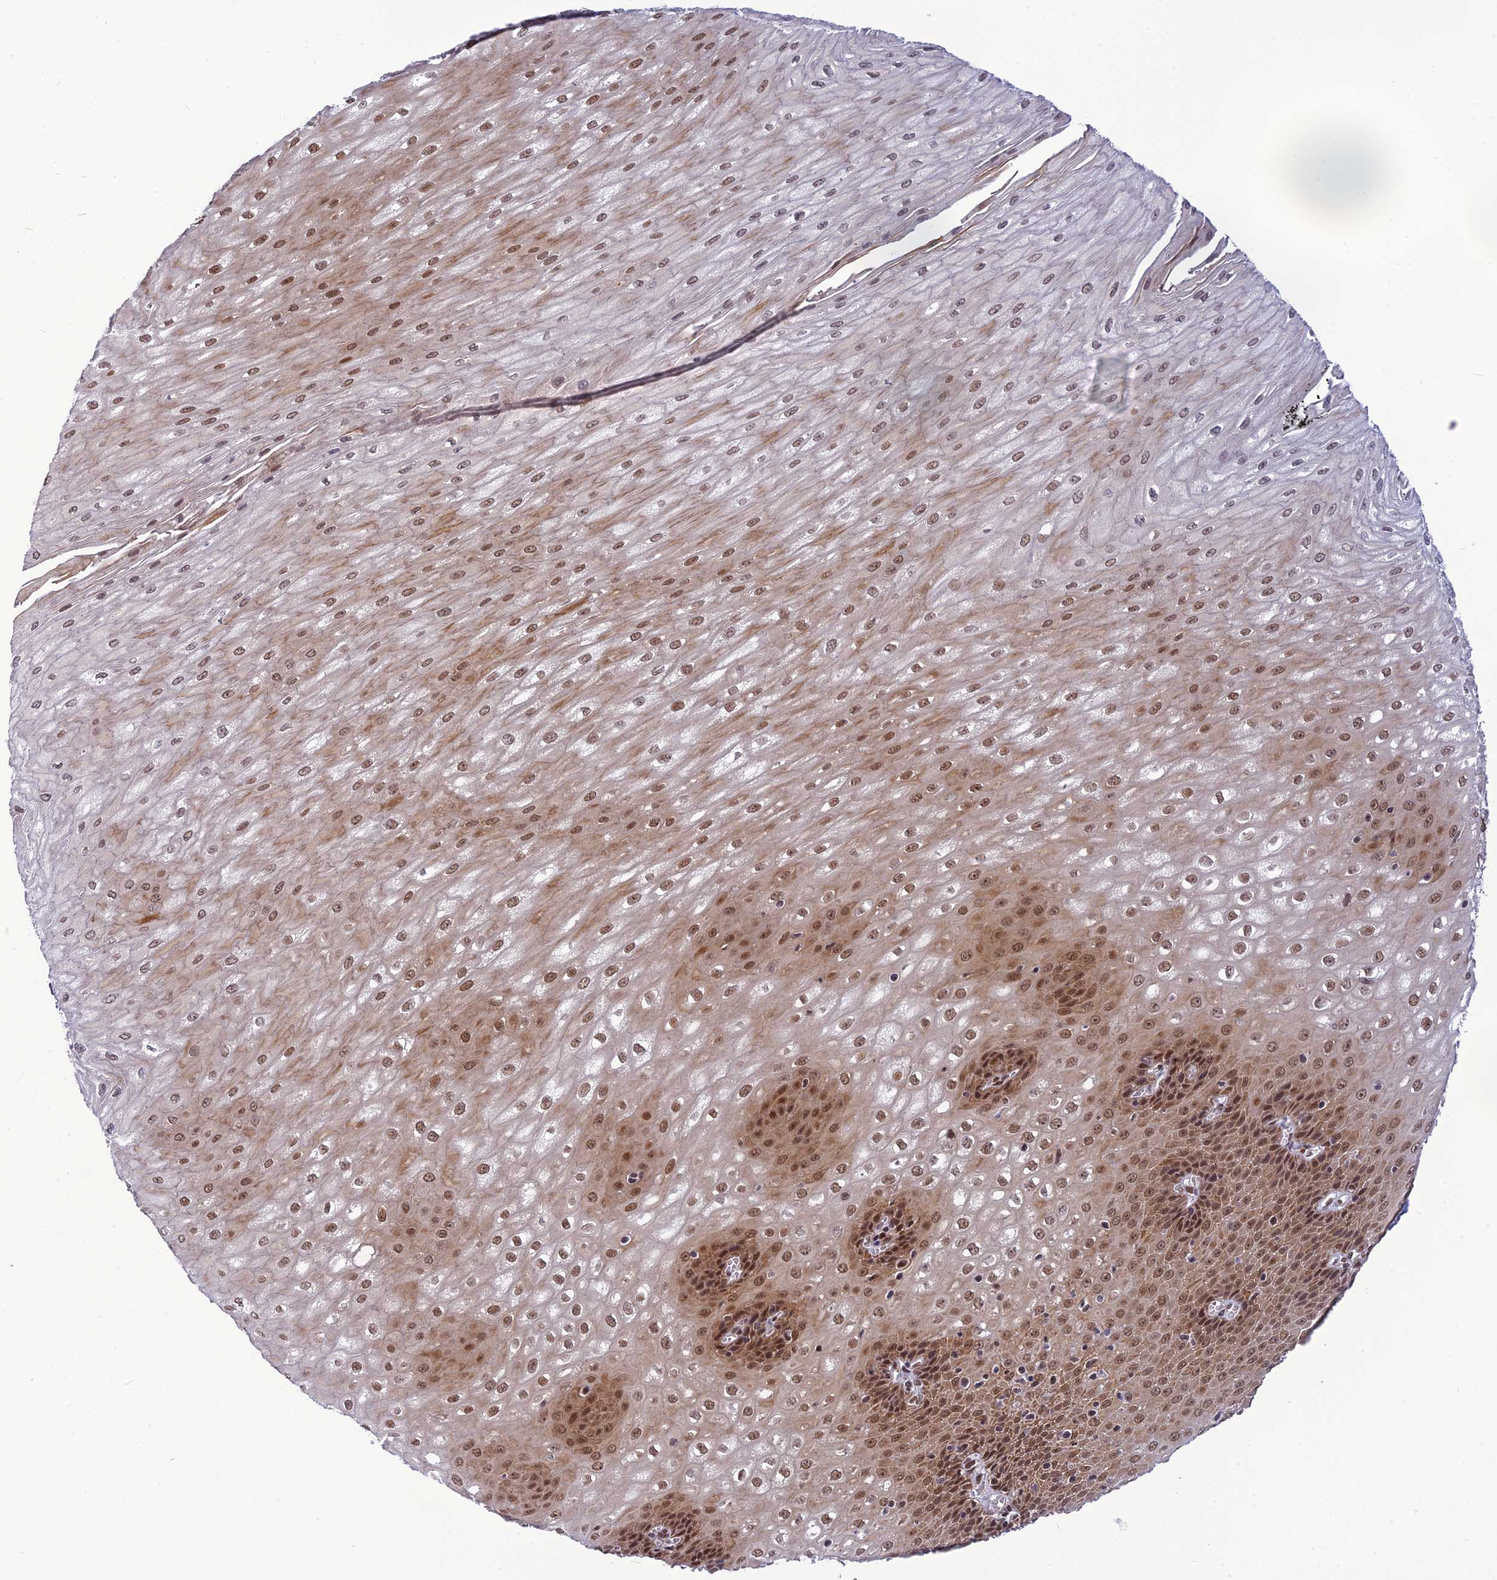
{"staining": {"intensity": "moderate", "quantity": ">75%", "location": "cytoplasmic/membranous,nuclear"}, "tissue": "esophagus", "cell_type": "Squamous epithelial cells", "image_type": "normal", "snomed": [{"axis": "morphology", "description": "Normal tissue, NOS"}, {"axis": "topography", "description": "Esophagus"}], "caption": "A histopathology image of human esophagus stained for a protein displays moderate cytoplasmic/membranous,nuclear brown staining in squamous epithelial cells. (Stains: DAB (3,3'-diaminobenzidine) in brown, nuclei in blue, Microscopy: brightfield microscopy at high magnification).", "gene": "RTRAF", "patient": {"sex": "male", "age": 60}}